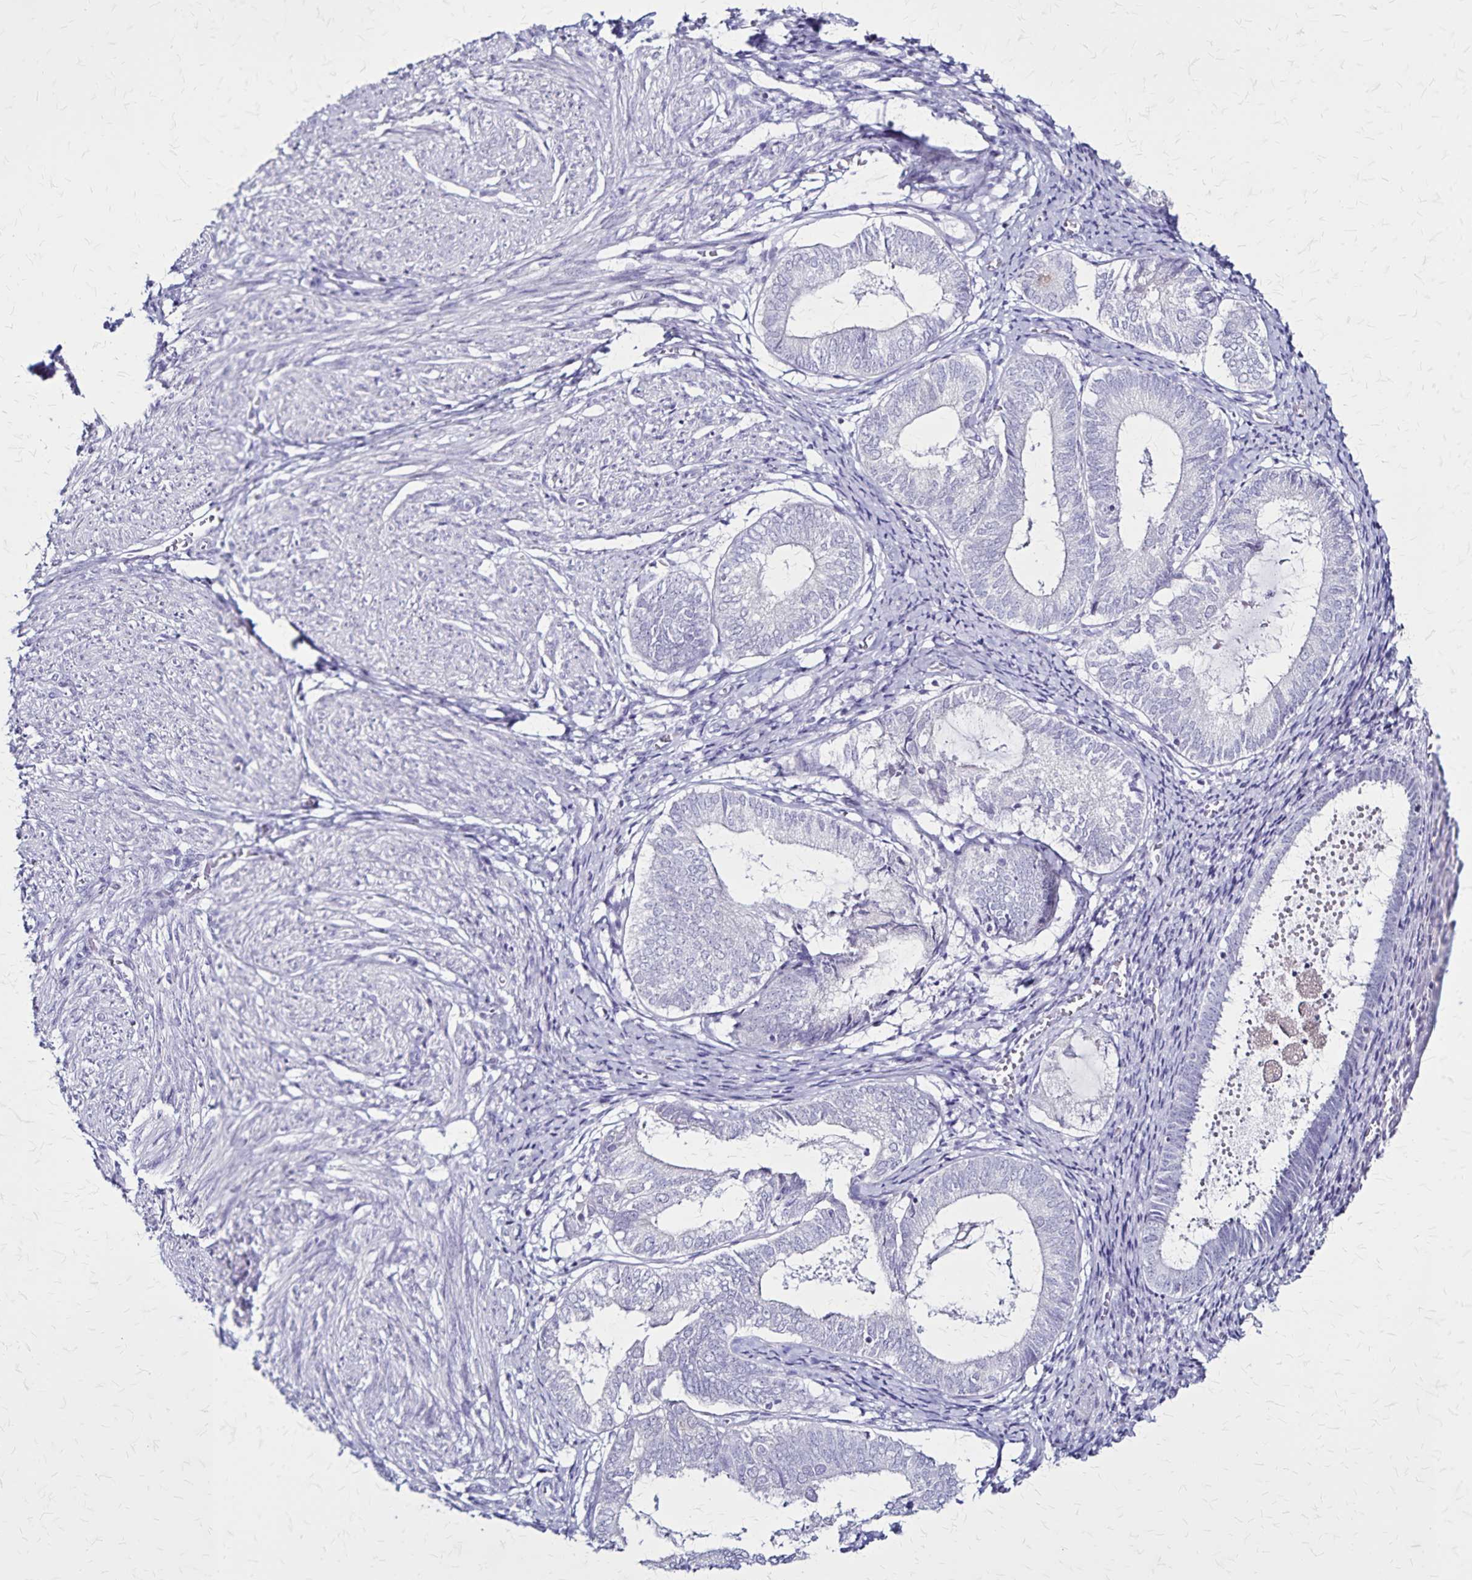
{"staining": {"intensity": "negative", "quantity": "none", "location": "none"}, "tissue": "endometrium", "cell_type": "Cells in endometrial stroma", "image_type": "normal", "snomed": [{"axis": "morphology", "description": "Normal tissue, NOS"}, {"axis": "topography", "description": "Endometrium"}], "caption": "A photomicrograph of endometrium stained for a protein shows no brown staining in cells in endometrial stroma.", "gene": "PLXNA4", "patient": {"sex": "female", "age": 50}}